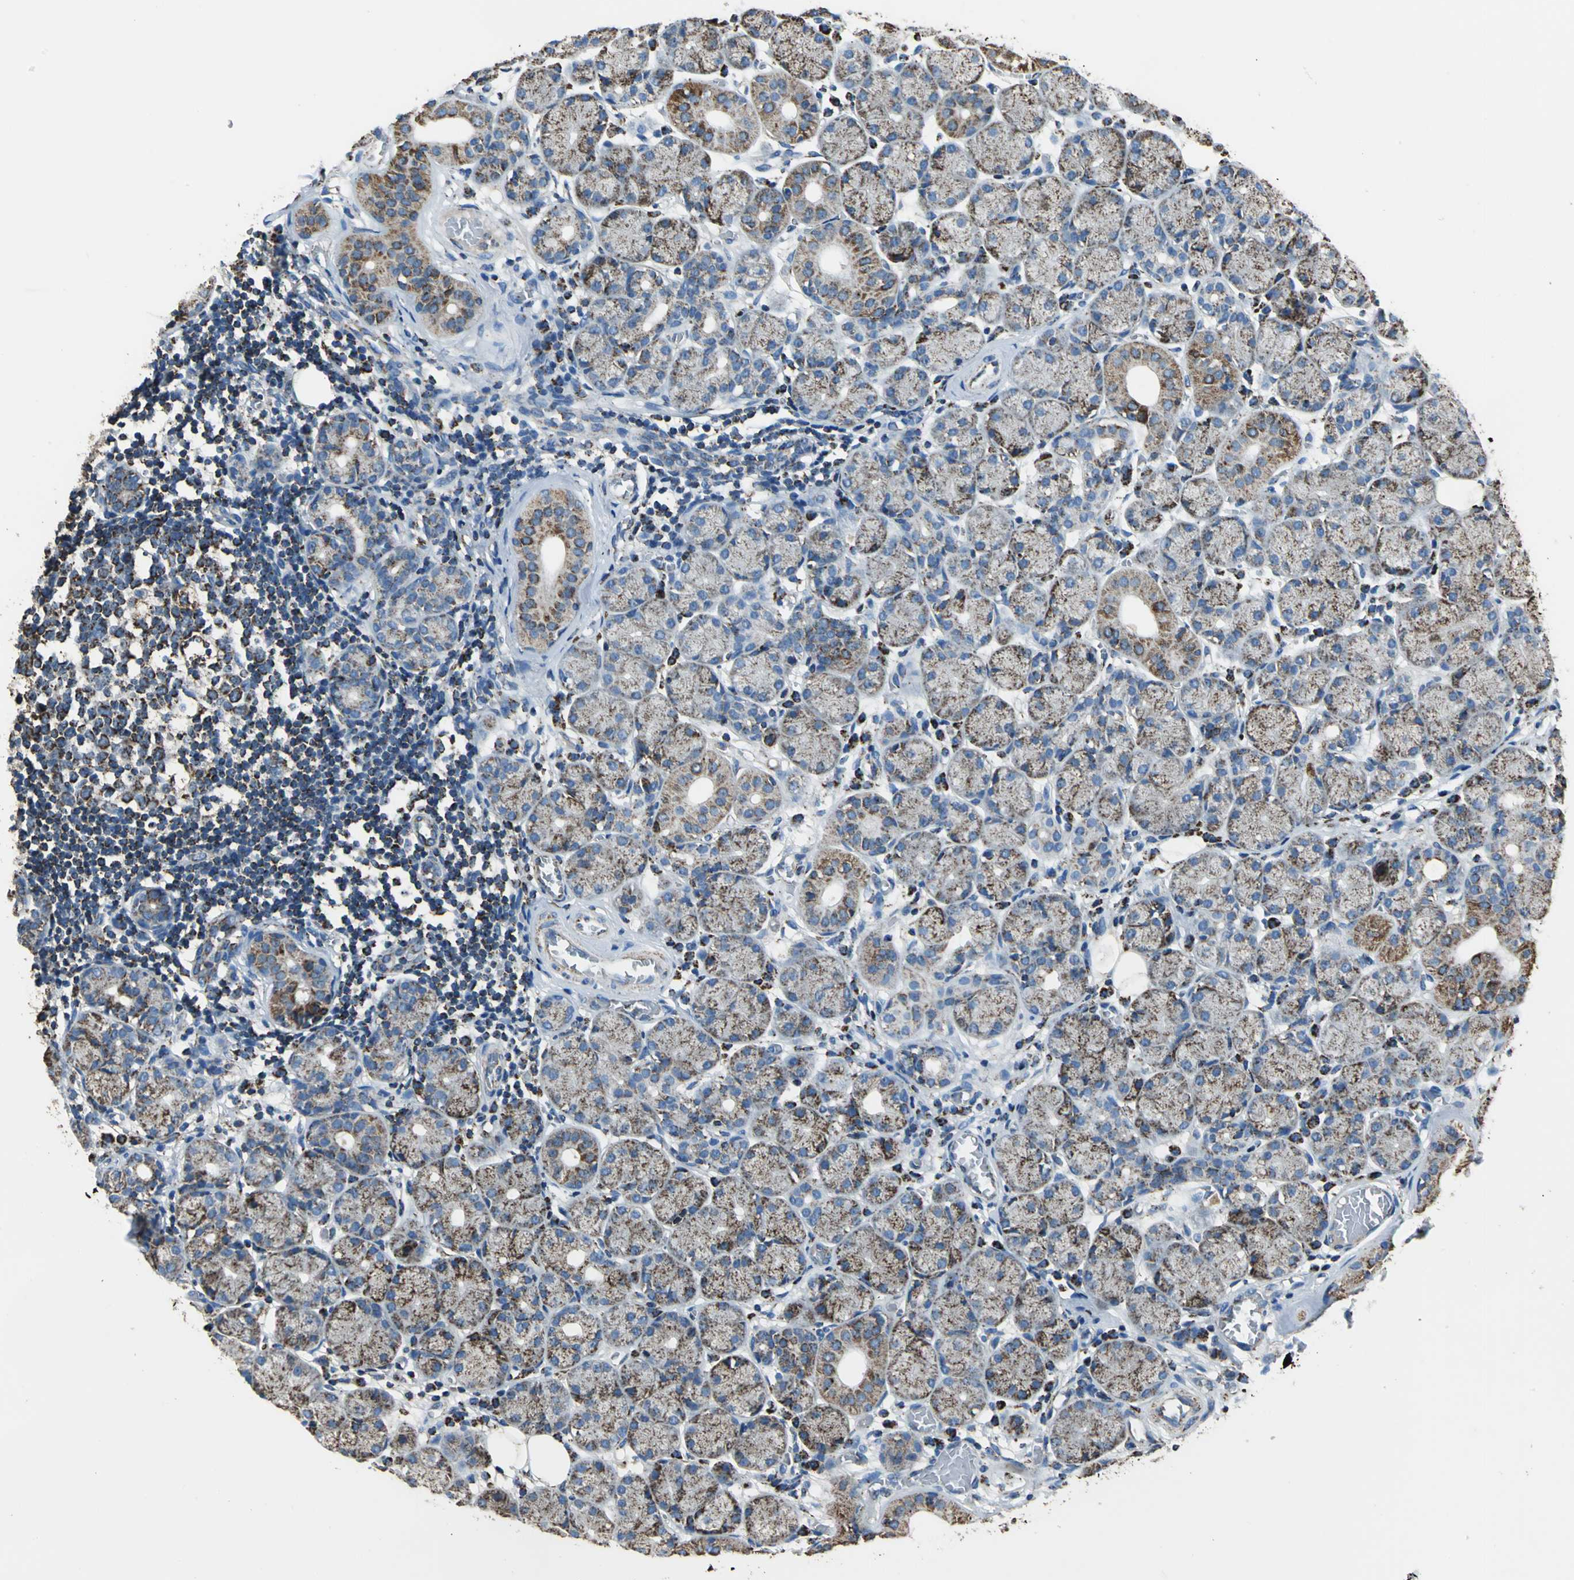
{"staining": {"intensity": "moderate", "quantity": ">75%", "location": "cytoplasmic/membranous"}, "tissue": "salivary gland", "cell_type": "Glandular cells", "image_type": "normal", "snomed": [{"axis": "morphology", "description": "Normal tissue, NOS"}, {"axis": "topography", "description": "Salivary gland"}], "caption": "Approximately >75% of glandular cells in benign salivary gland display moderate cytoplasmic/membranous protein staining as visualized by brown immunohistochemical staining.", "gene": "ECH1", "patient": {"sex": "female", "age": 24}}